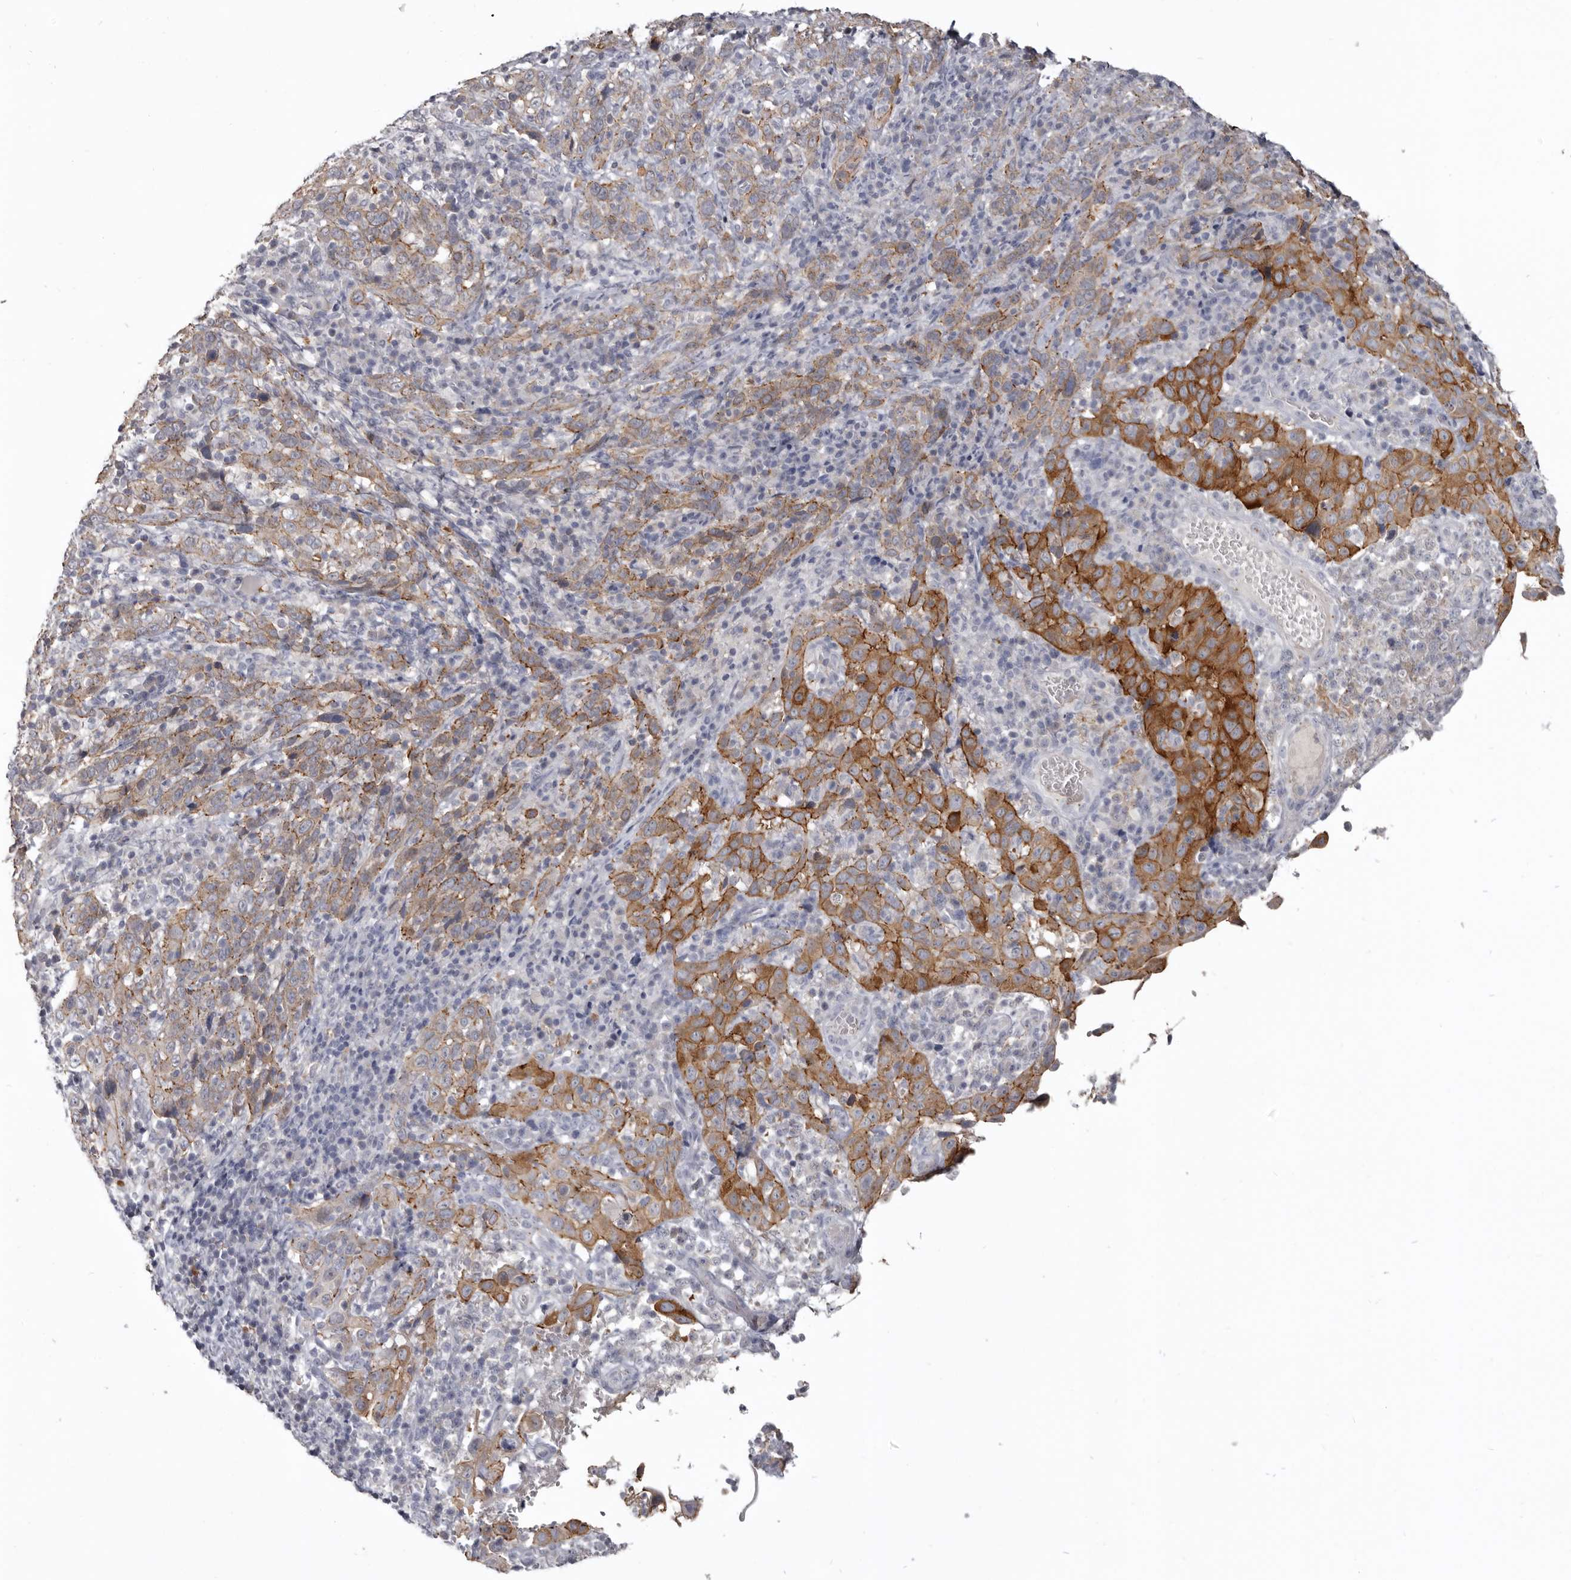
{"staining": {"intensity": "strong", "quantity": "25%-75%", "location": "cytoplasmic/membranous"}, "tissue": "cervical cancer", "cell_type": "Tumor cells", "image_type": "cancer", "snomed": [{"axis": "morphology", "description": "Squamous cell carcinoma, NOS"}, {"axis": "topography", "description": "Cervix"}], "caption": "Cervical squamous cell carcinoma tissue exhibits strong cytoplasmic/membranous positivity in about 25%-75% of tumor cells", "gene": "CGN", "patient": {"sex": "female", "age": 46}}